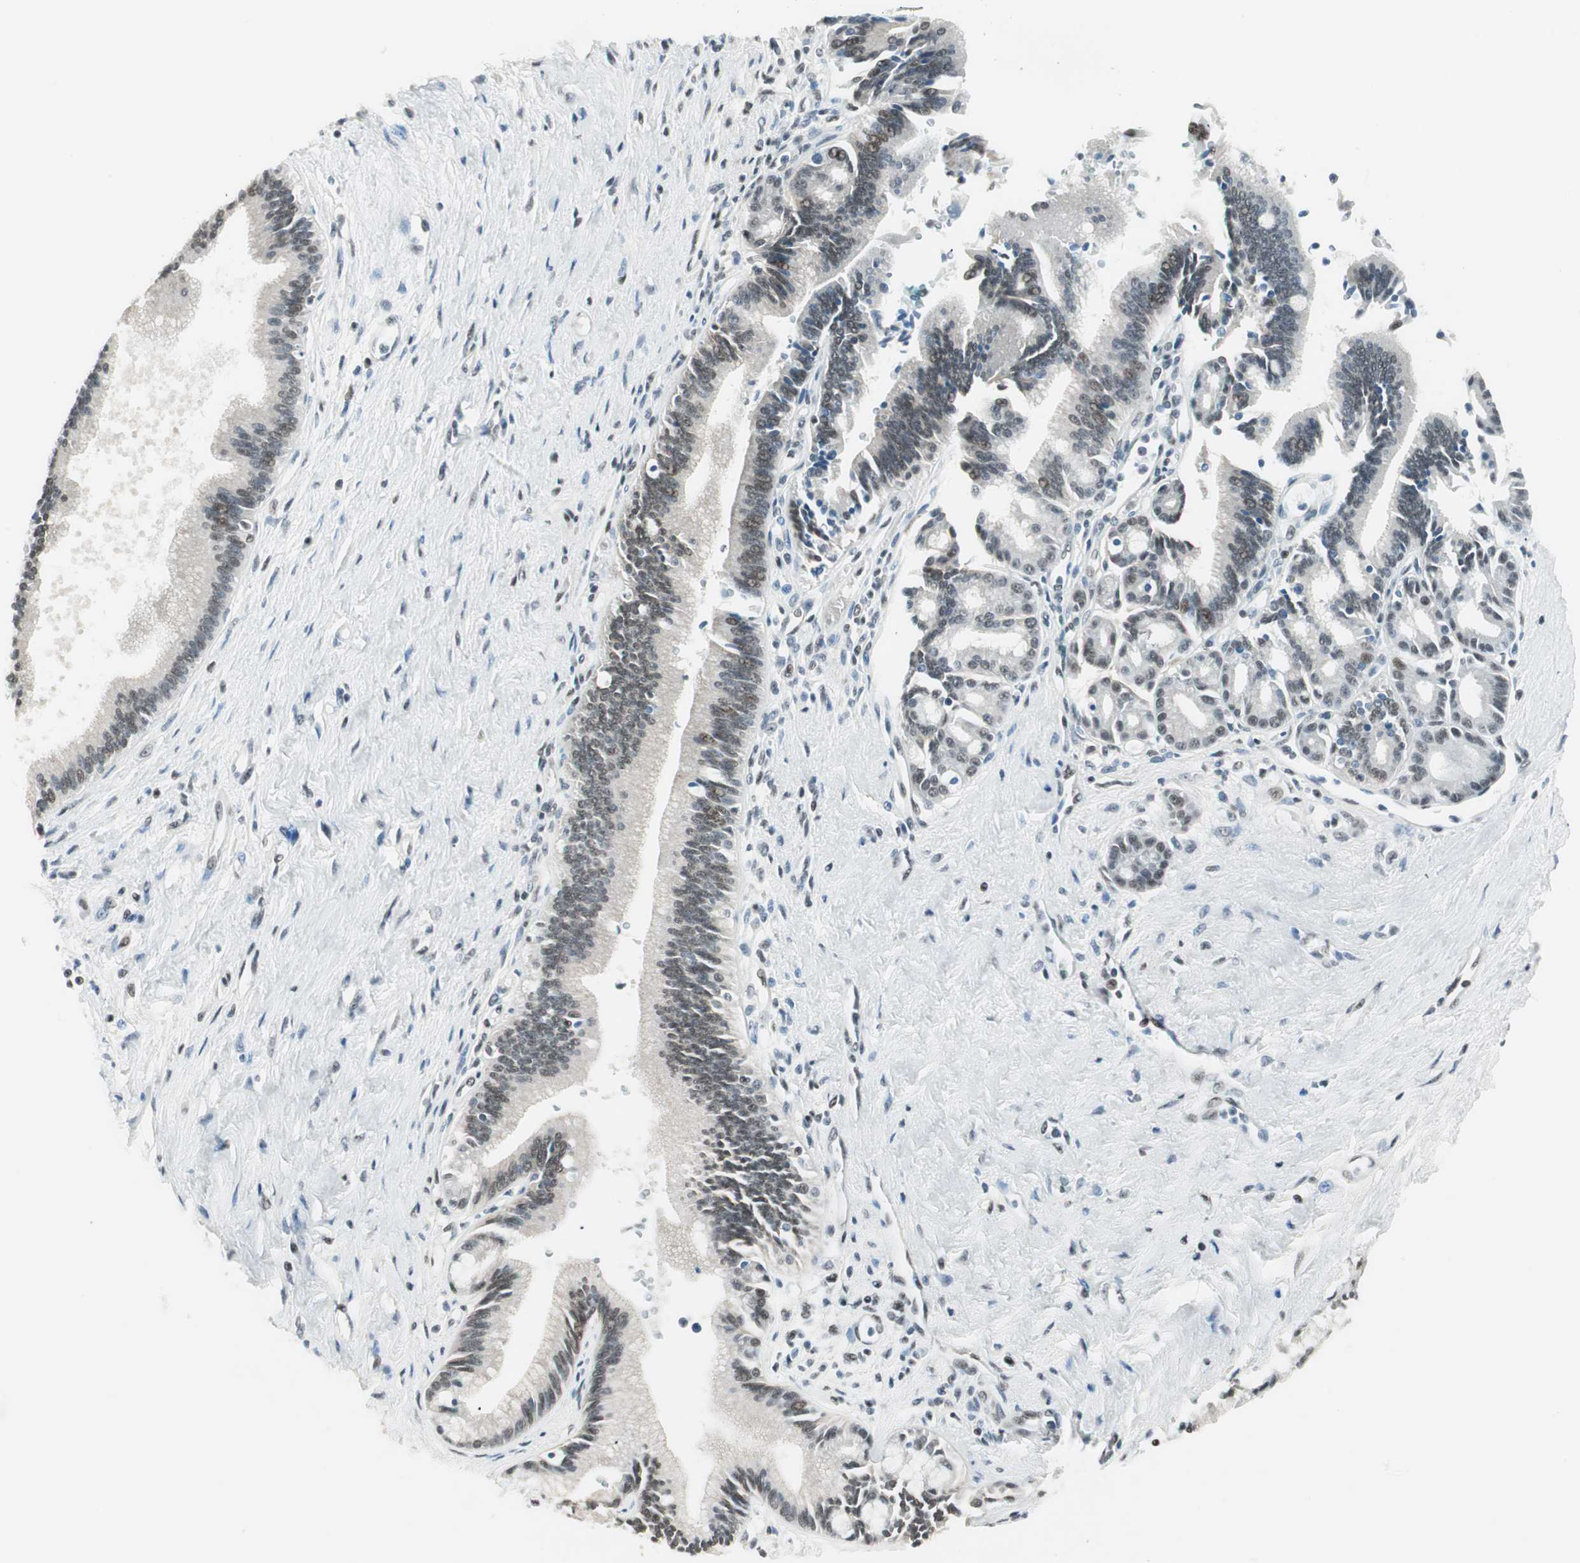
{"staining": {"intensity": "moderate", "quantity": ">75%", "location": "nuclear"}, "tissue": "pancreatic cancer", "cell_type": "Tumor cells", "image_type": "cancer", "snomed": [{"axis": "morphology", "description": "Adenocarcinoma, NOS"}, {"axis": "topography", "description": "Pancreas"}], "caption": "Immunohistochemical staining of pancreatic cancer shows moderate nuclear protein staining in about >75% of tumor cells.", "gene": "ZBTB17", "patient": {"sex": "male", "age": 59}}